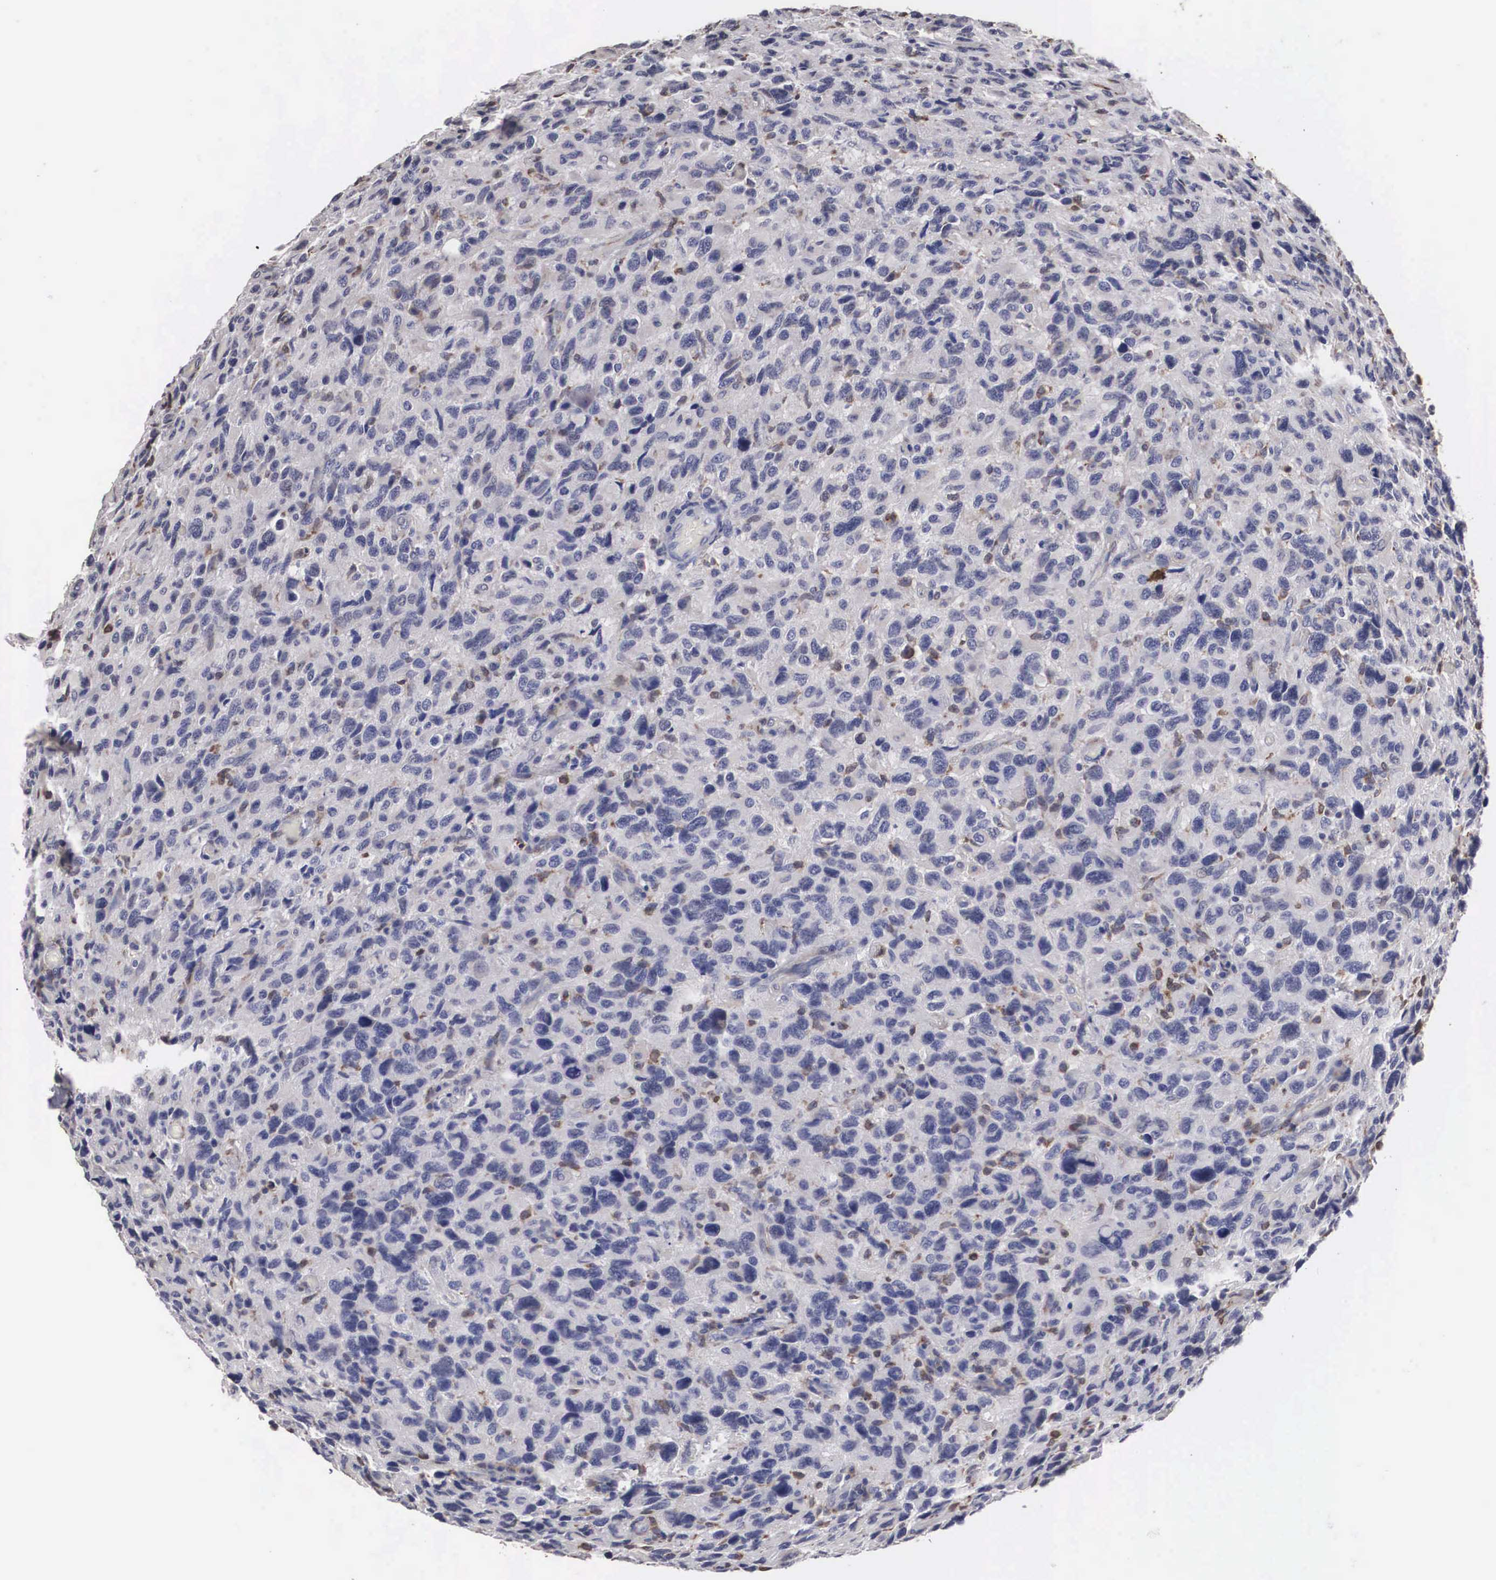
{"staining": {"intensity": "negative", "quantity": "none", "location": "none"}, "tissue": "glioma", "cell_type": "Tumor cells", "image_type": "cancer", "snomed": [{"axis": "morphology", "description": "Glioma, malignant, High grade"}, {"axis": "topography", "description": "Brain"}], "caption": "This photomicrograph is of glioma stained with immunohistochemistry to label a protein in brown with the nuclei are counter-stained blue. There is no staining in tumor cells.", "gene": "HMOX1", "patient": {"sex": "female", "age": 60}}